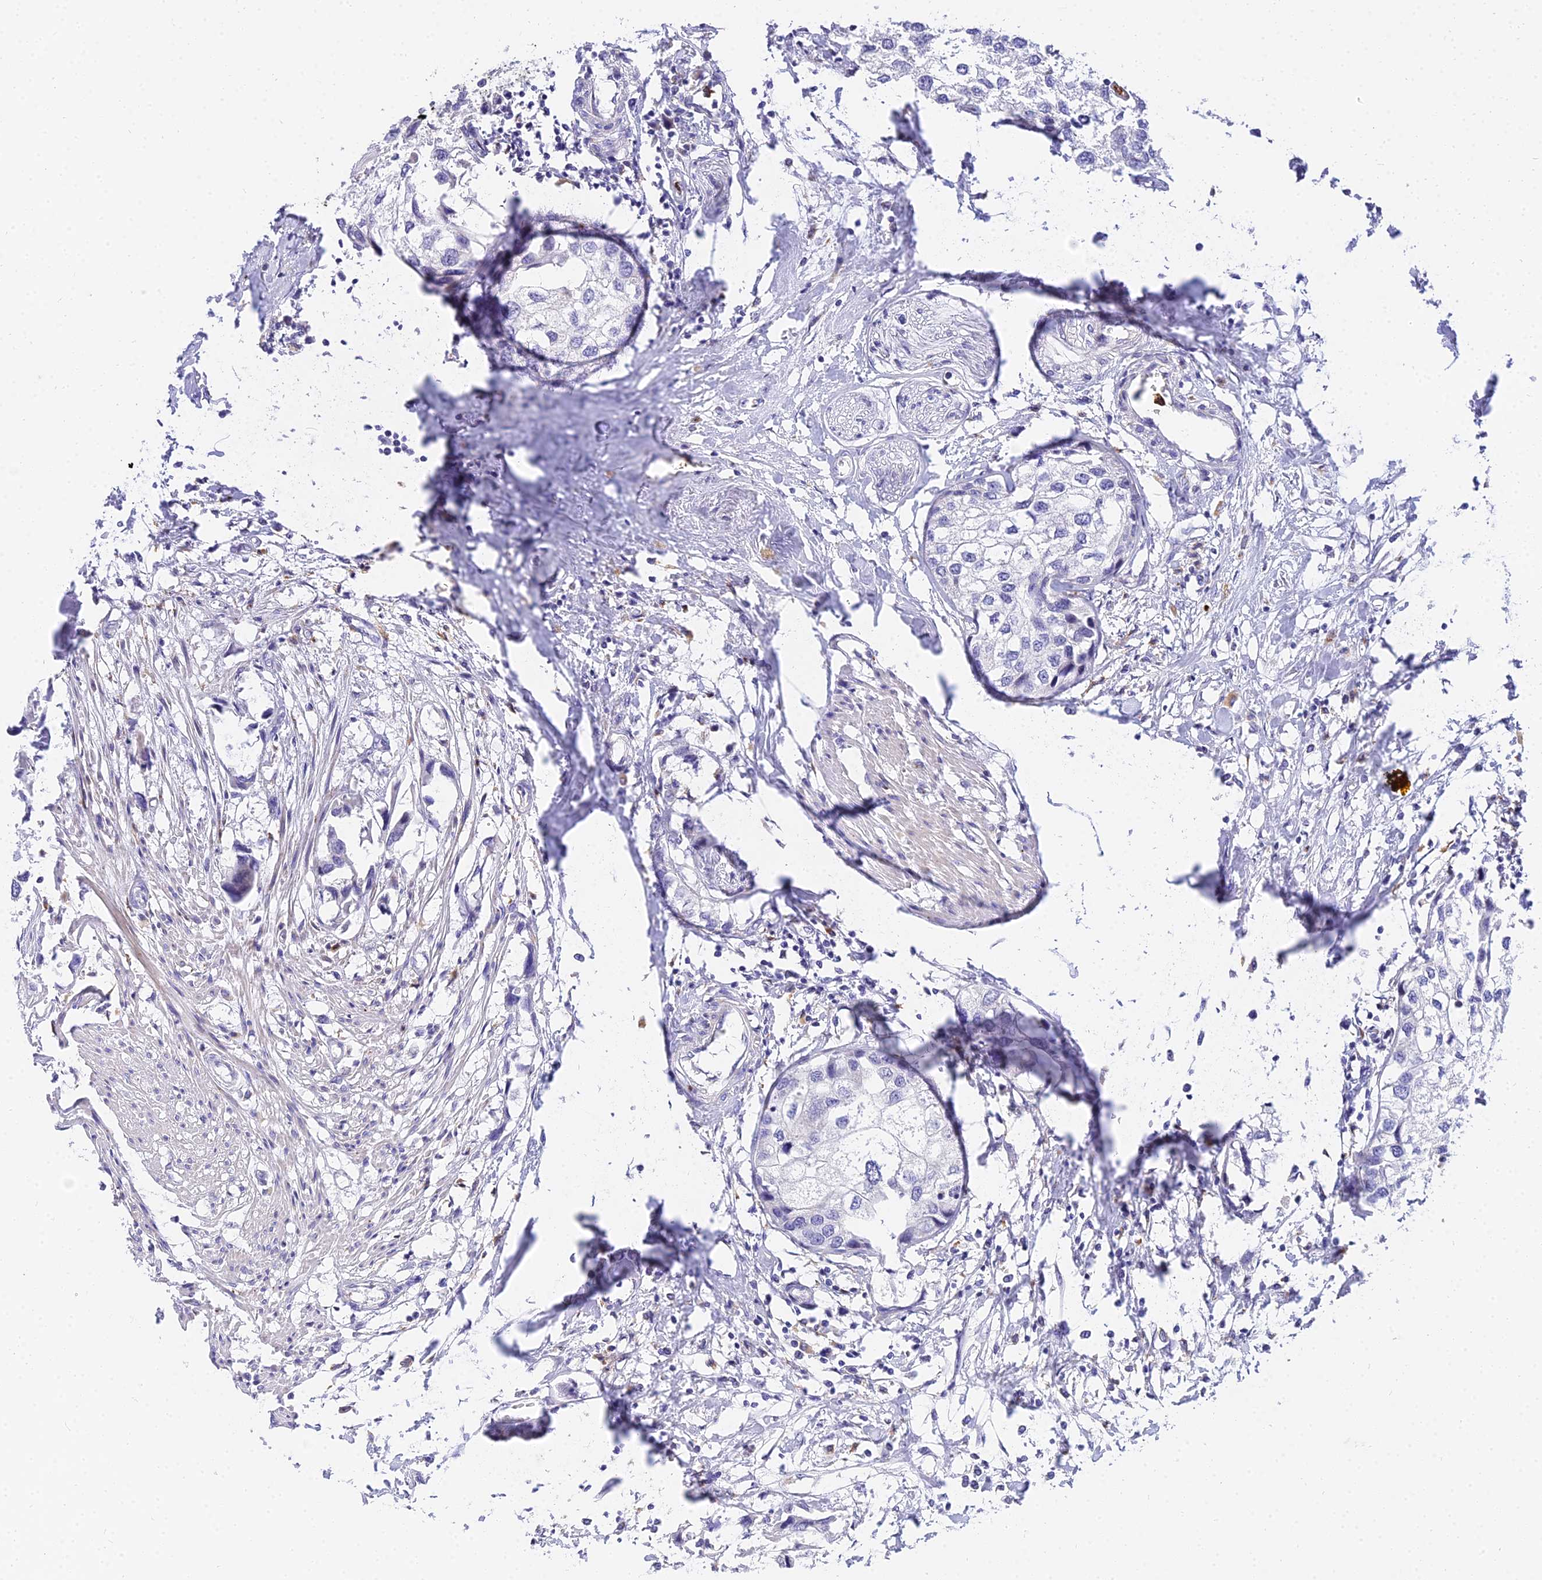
{"staining": {"intensity": "negative", "quantity": "none", "location": "none"}, "tissue": "urothelial cancer", "cell_type": "Tumor cells", "image_type": "cancer", "snomed": [{"axis": "morphology", "description": "Urothelial carcinoma, High grade"}, {"axis": "topography", "description": "Urinary bladder"}], "caption": "Immunohistochemistry histopathology image of neoplastic tissue: urothelial cancer stained with DAB reveals no significant protein staining in tumor cells.", "gene": "VWC2L", "patient": {"sex": "male", "age": 64}}